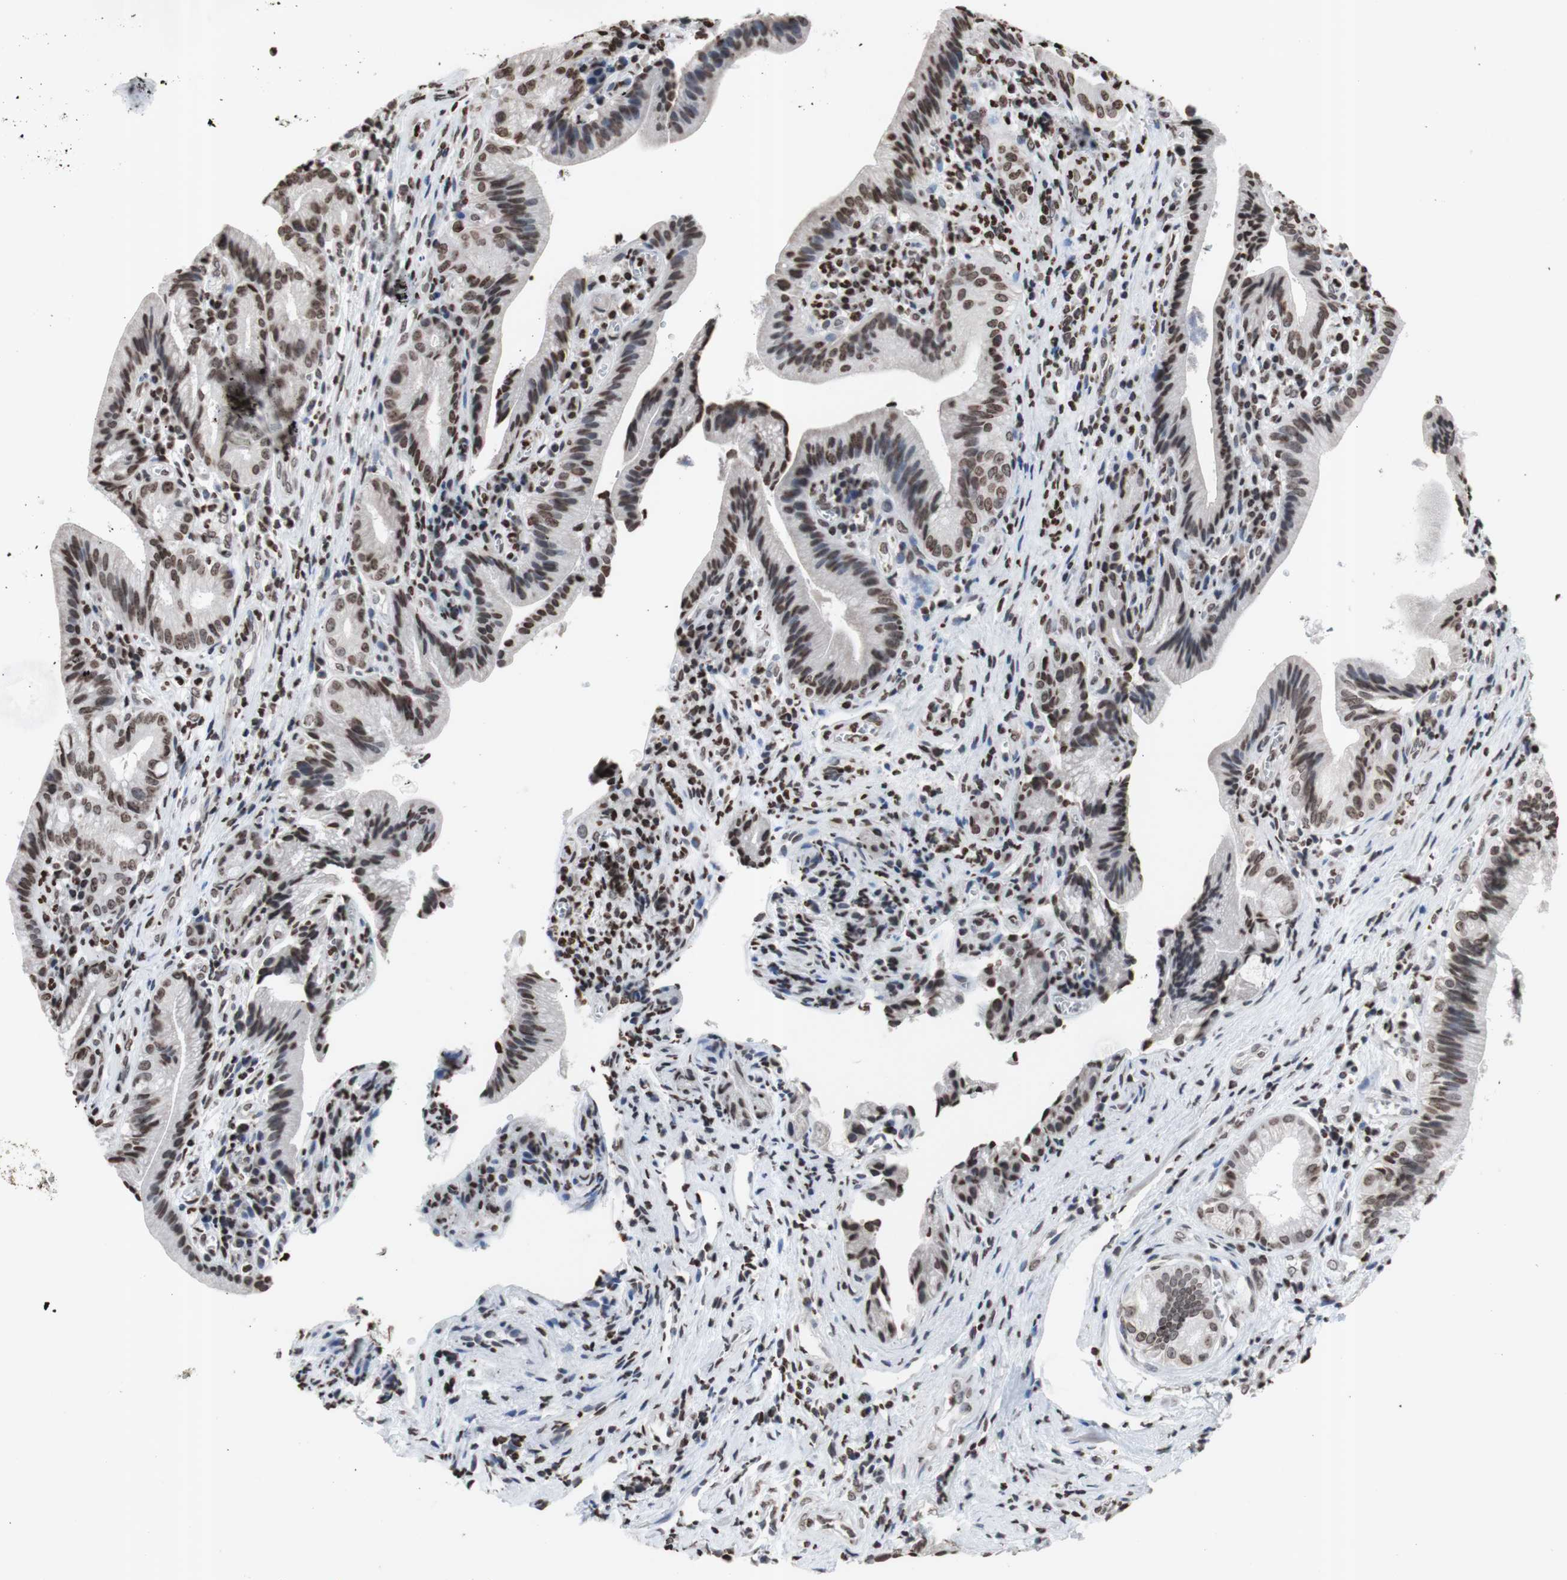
{"staining": {"intensity": "moderate", "quantity": "25%-75%", "location": "nuclear"}, "tissue": "pancreatic cancer", "cell_type": "Tumor cells", "image_type": "cancer", "snomed": [{"axis": "morphology", "description": "Adenocarcinoma, NOS"}, {"axis": "topography", "description": "Pancreas"}], "caption": "DAB (3,3'-diaminobenzidine) immunohistochemical staining of human pancreatic adenocarcinoma reveals moderate nuclear protein staining in approximately 25%-75% of tumor cells.", "gene": "SNAI2", "patient": {"sex": "female", "age": 75}}